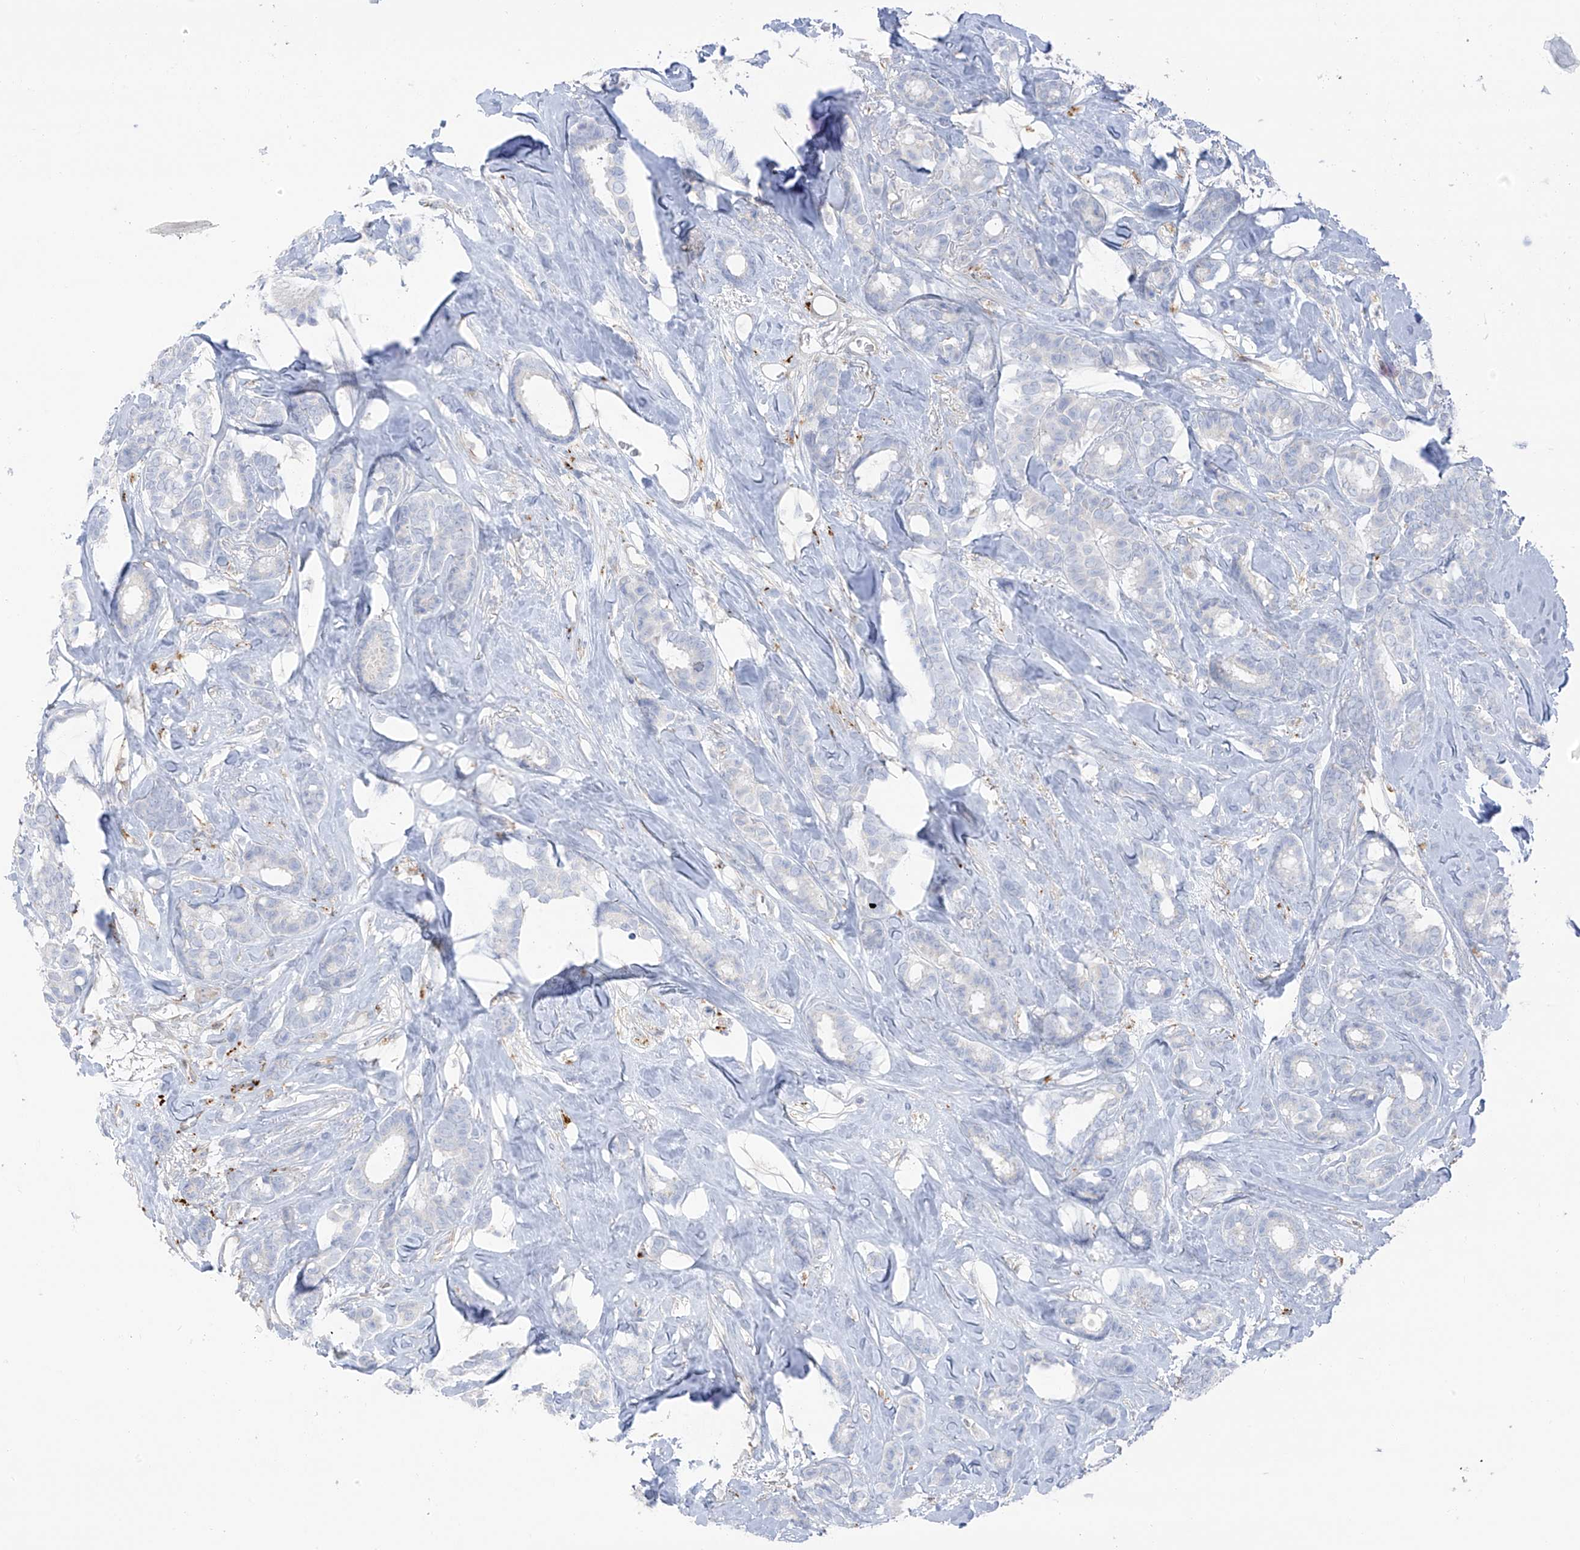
{"staining": {"intensity": "negative", "quantity": "none", "location": "none"}, "tissue": "breast cancer", "cell_type": "Tumor cells", "image_type": "cancer", "snomed": [{"axis": "morphology", "description": "Duct carcinoma"}, {"axis": "topography", "description": "Breast"}], "caption": "A high-resolution histopathology image shows immunohistochemistry staining of breast cancer (infiltrating ductal carcinoma), which displays no significant expression in tumor cells.", "gene": "TAL2", "patient": {"sex": "female", "age": 87}}